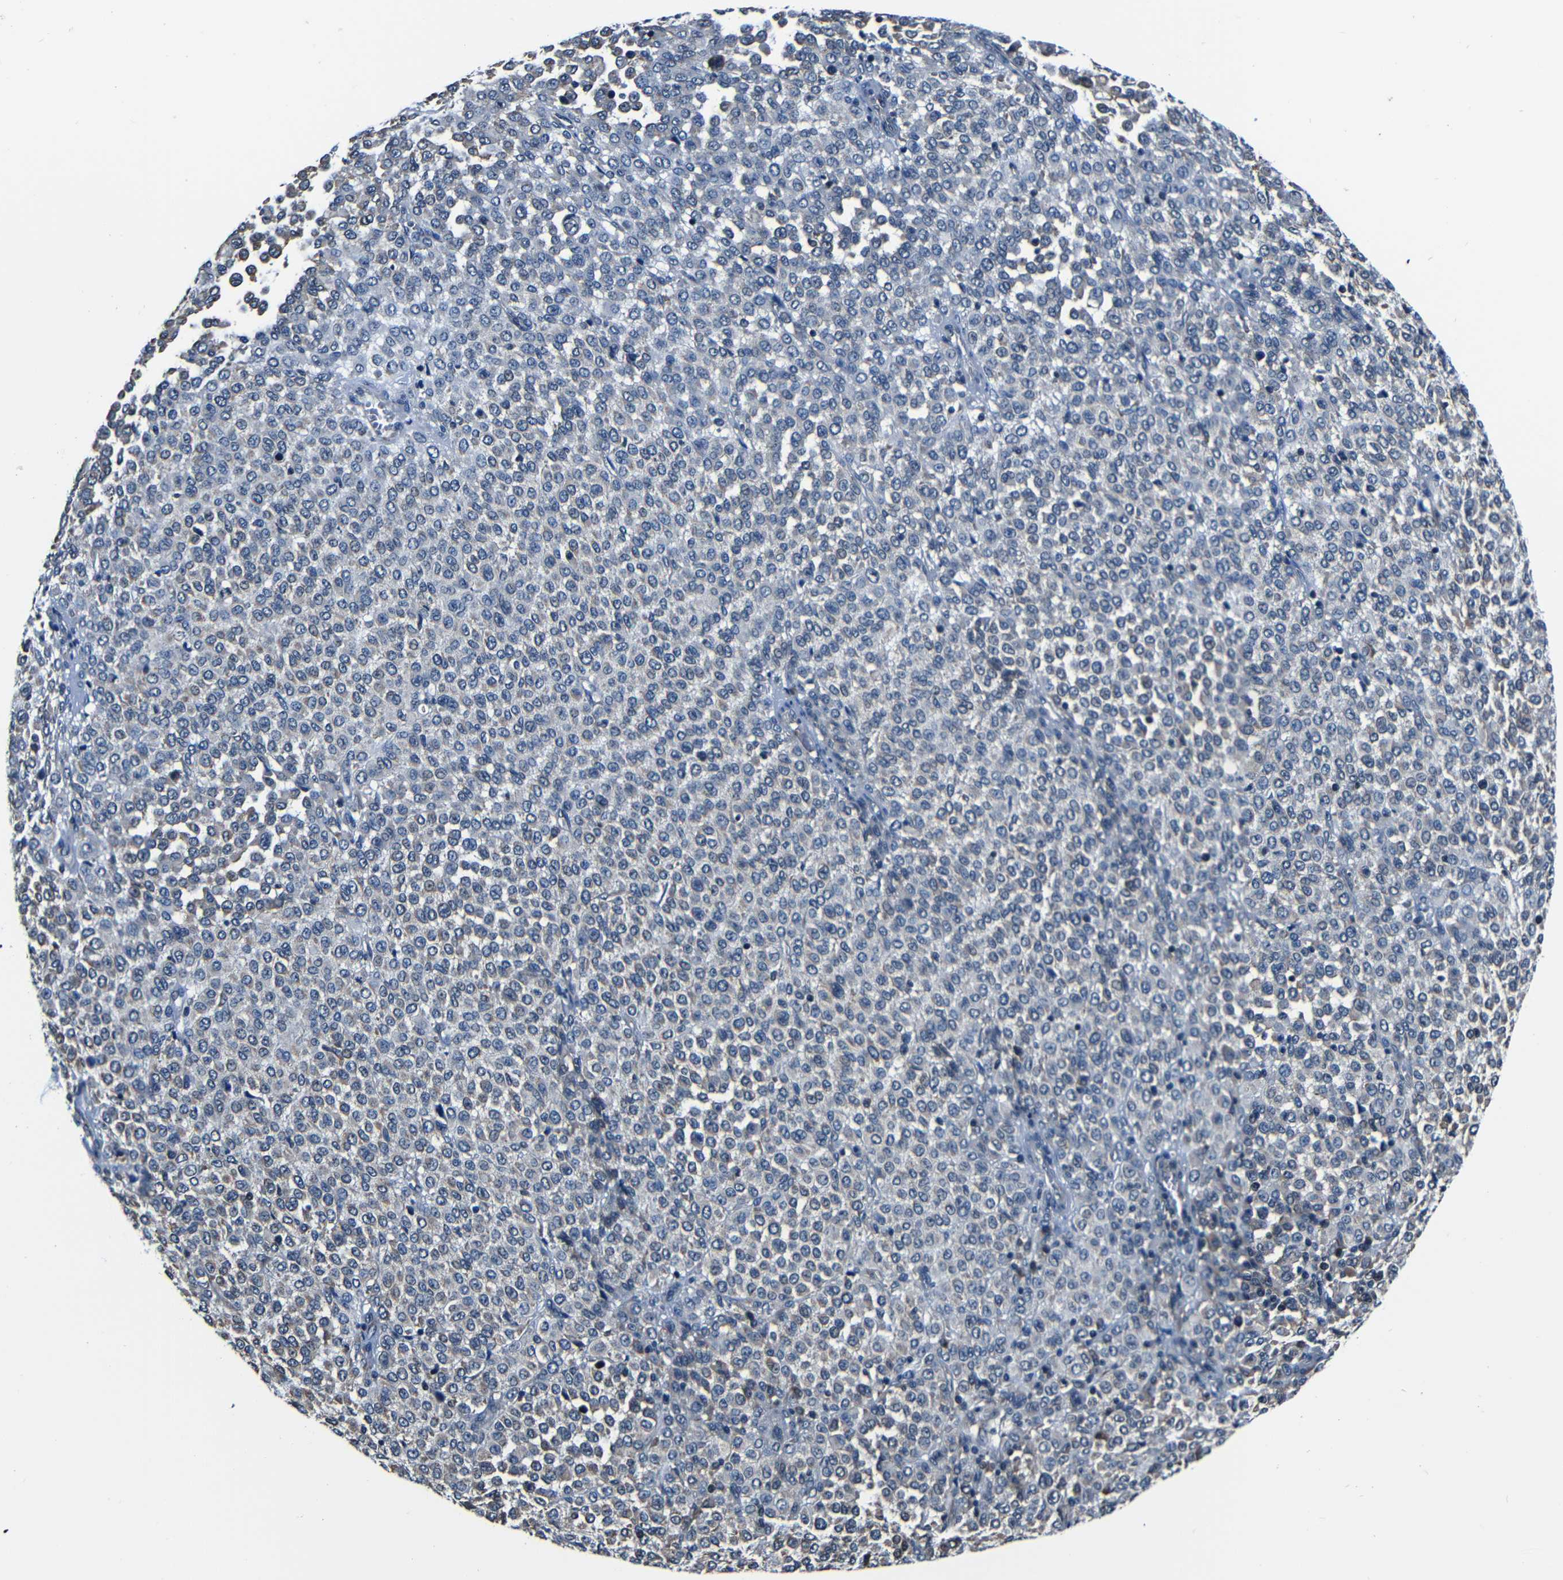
{"staining": {"intensity": "weak", "quantity": "<25%", "location": "cytoplasmic/membranous"}, "tissue": "melanoma", "cell_type": "Tumor cells", "image_type": "cancer", "snomed": [{"axis": "morphology", "description": "Malignant melanoma, Metastatic site"}, {"axis": "topography", "description": "Pancreas"}], "caption": "Tumor cells are negative for protein expression in human melanoma.", "gene": "NCBP3", "patient": {"sex": "female", "age": 30}}